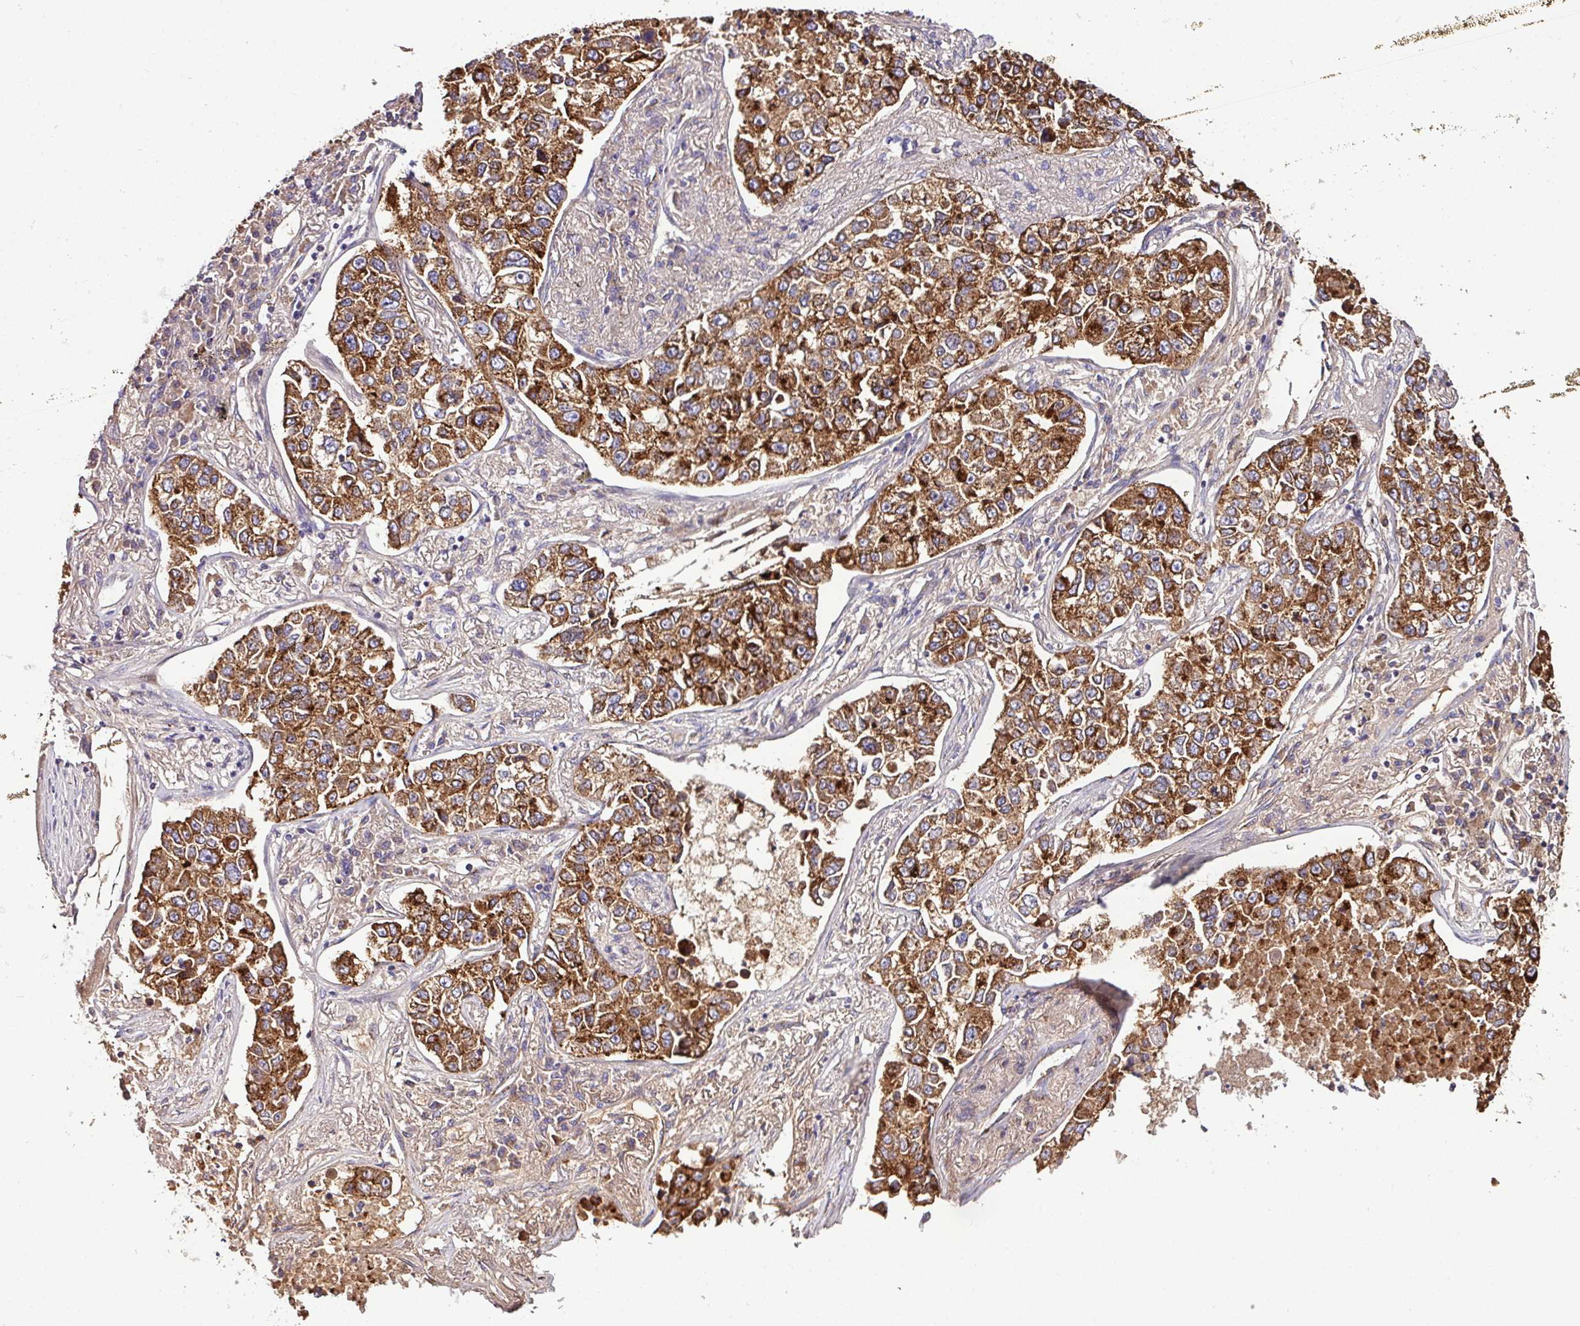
{"staining": {"intensity": "strong", "quantity": ">75%", "location": "cytoplasmic/membranous"}, "tissue": "lung cancer", "cell_type": "Tumor cells", "image_type": "cancer", "snomed": [{"axis": "morphology", "description": "Adenocarcinoma, NOS"}, {"axis": "topography", "description": "Lung"}], "caption": "The histopathology image exhibits staining of lung adenocarcinoma, revealing strong cytoplasmic/membranous protein positivity (brown color) within tumor cells.", "gene": "CPD", "patient": {"sex": "male", "age": 49}}